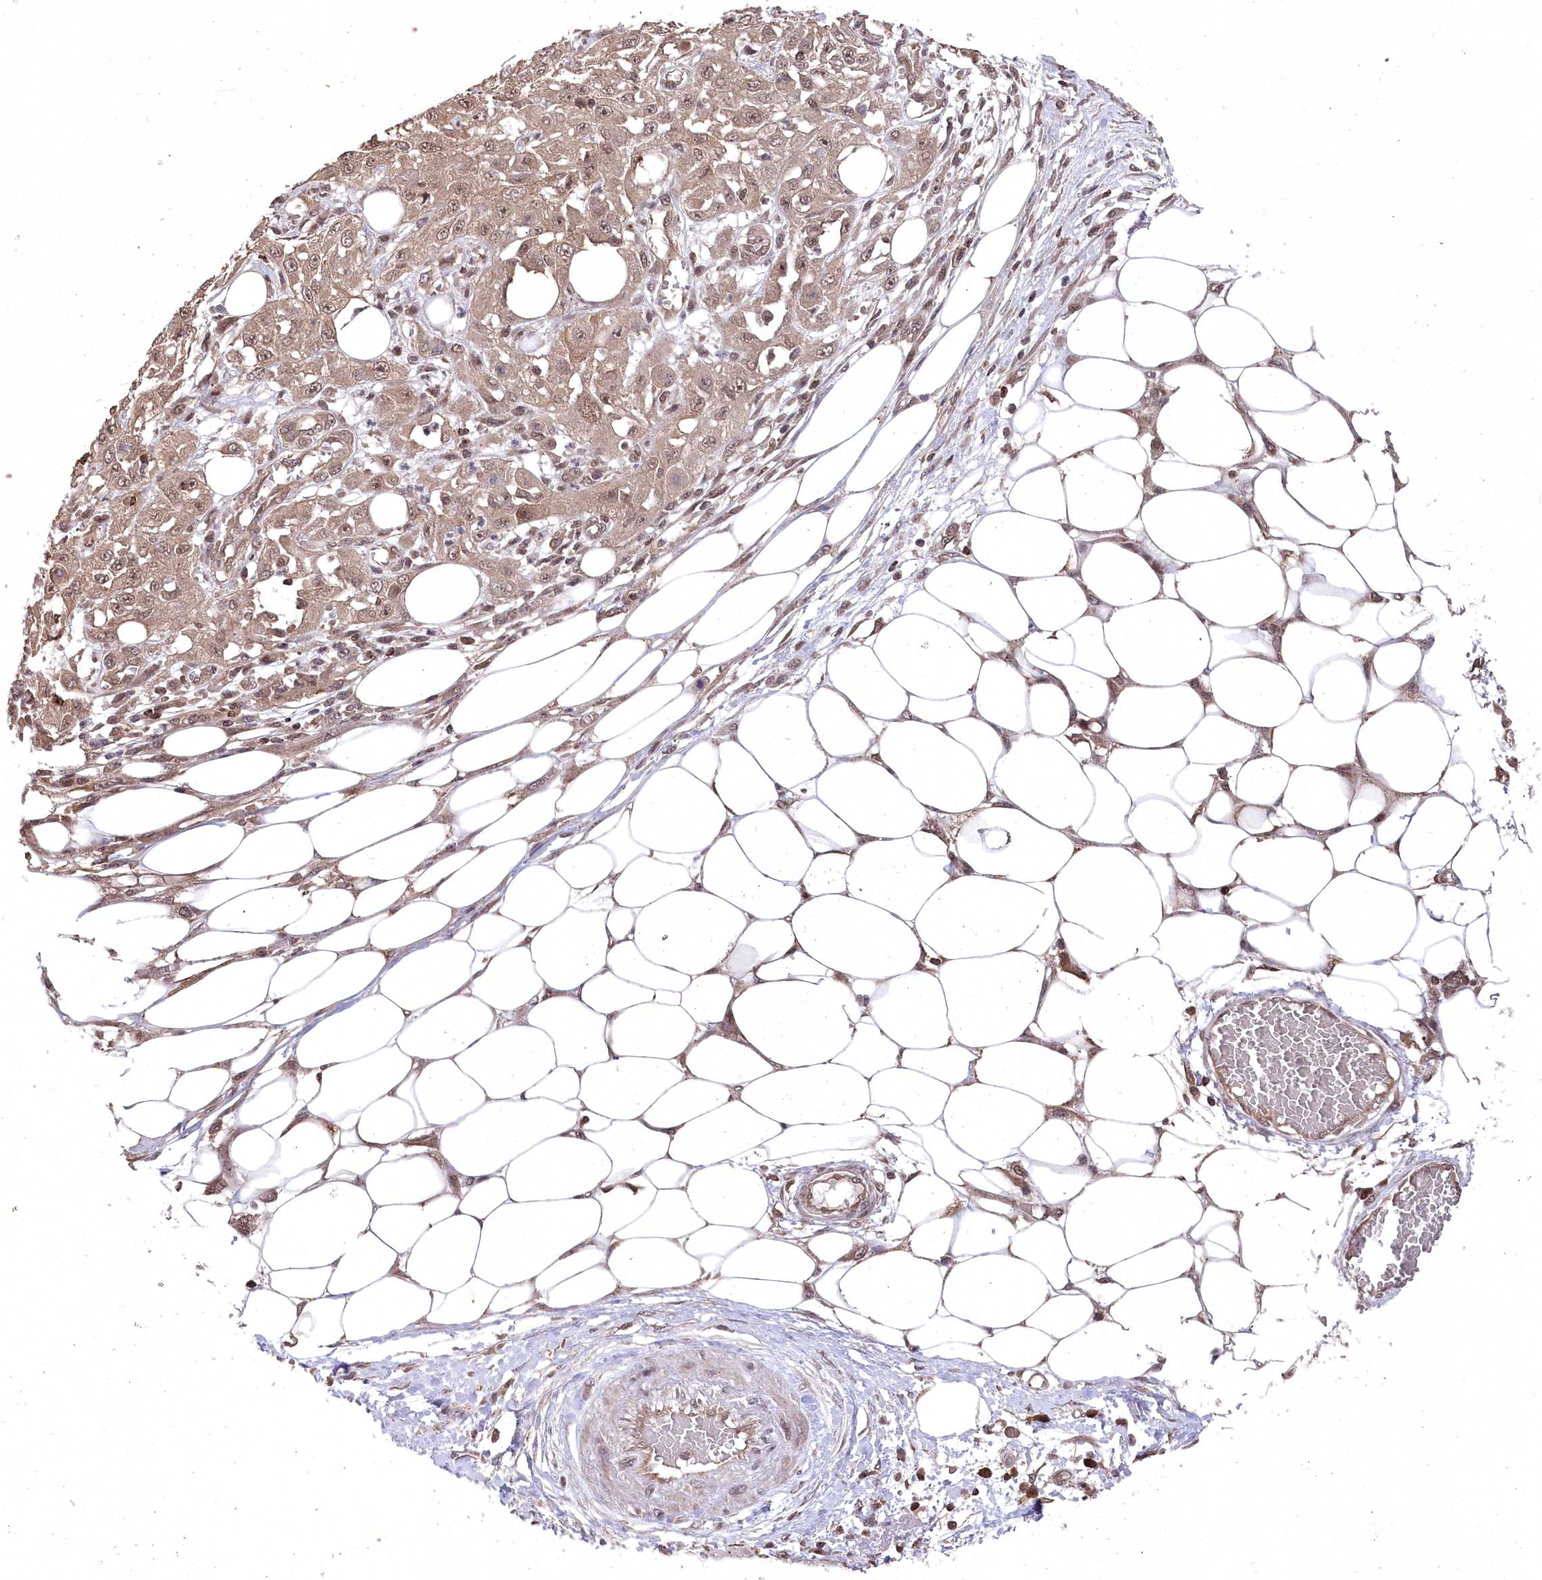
{"staining": {"intensity": "weak", "quantity": ">75%", "location": "cytoplasmic/membranous,nuclear"}, "tissue": "skin cancer", "cell_type": "Tumor cells", "image_type": "cancer", "snomed": [{"axis": "morphology", "description": "Squamous cell carcinoma, NOS"}, {"axis": "morphology", "description": "Squamous cell carcinoma, metastatic, NOS"}, {"axis": "topography", "description": "Skin"}, {"axis": "topography", "description": "Lymph node"}], "caption": "This histopathology image reveals immunohistochemistry (IHC) staining of human skin metastatic squamous cell carcinoma, with low weak cytoplasmic/membranous and nuclear staining in about >75% of tumor cells.", "gene": "CCSER2", "patient": {"sex": "male", "age": 75}}